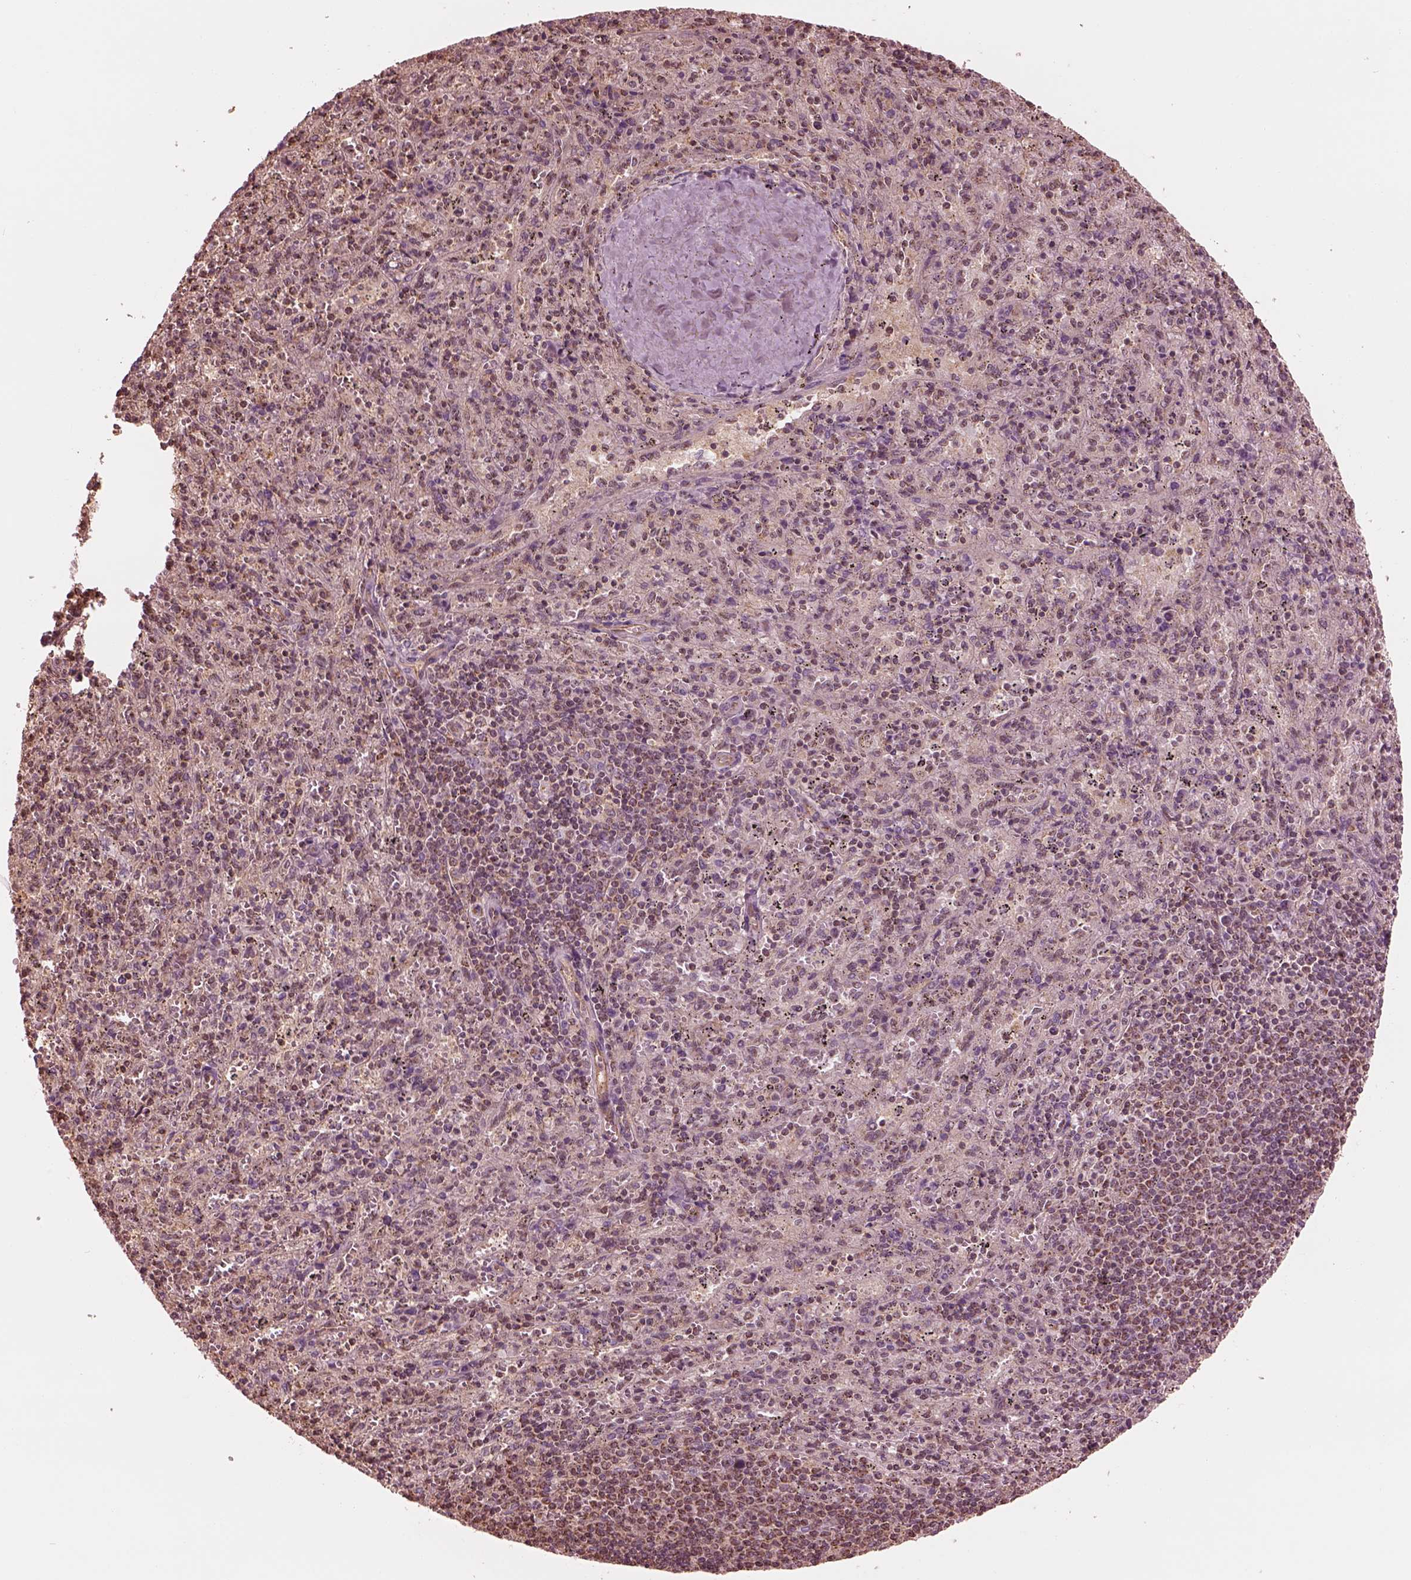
{"staining": {"intensity": "moderate", "quantity": "<25%", "location": "cytoplasmic/membranous"}, "tissue": "spleen", "cell_type": "Cells in red pulp", "image_type": "normal", "snomed": [{"axis": "morphology", "description": "Normal tissue, NOS"}, {"axis": "topography", "description": "Spleen"}], "caption": "Immunohistochemistry (IHC) histopathology image of unremarkable human spleen stained for a protein (brown), which shows low levels of moderate cytoplasmic/membranous expression in approximately <25% of cells in red pulp.", "gene": "STK33", "patient": {"sex": "male", "age": 57}}